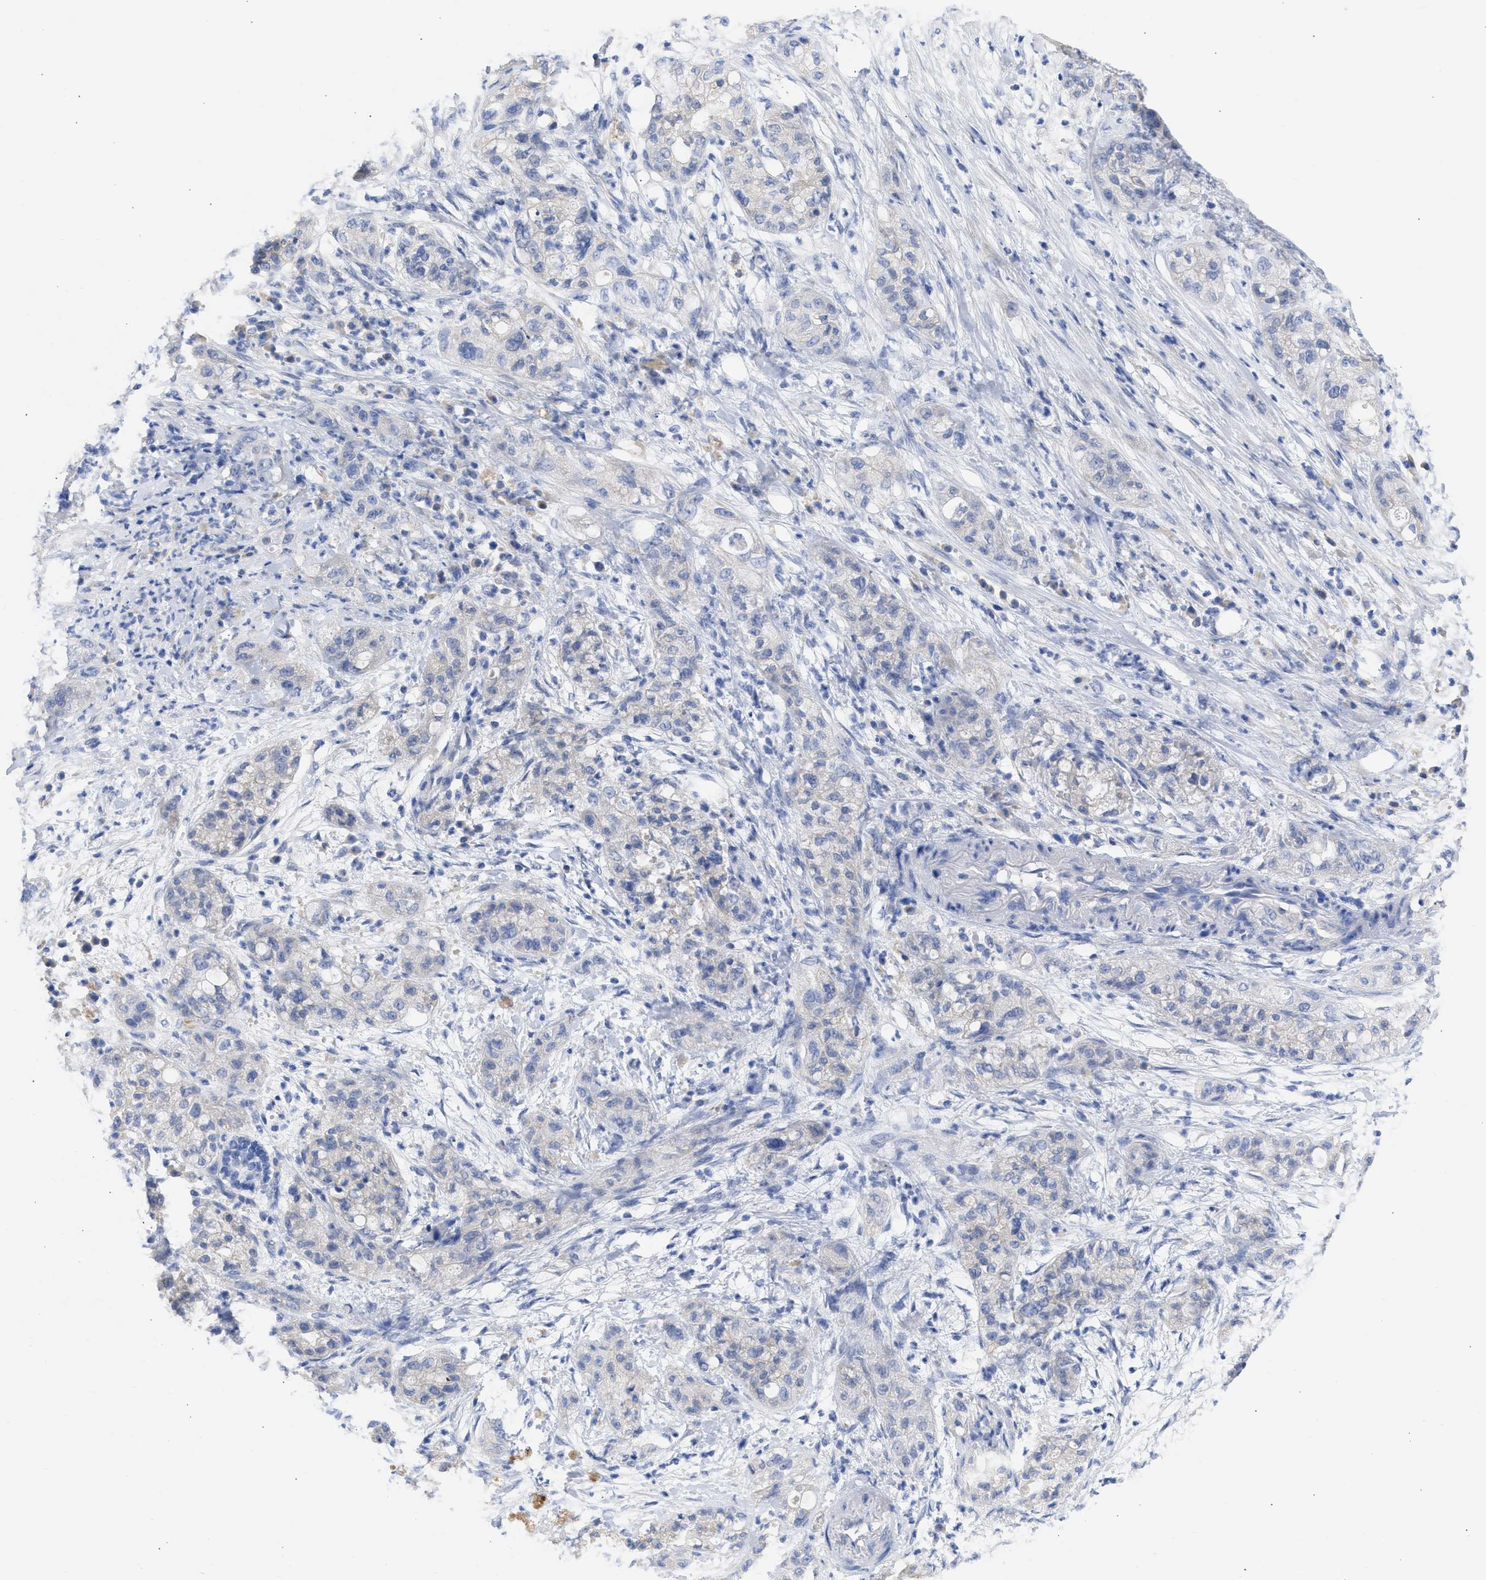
{"staining": {"intensity": "negative", "quantity": "none", "location": "none"}, "tissue": "pancreatic cancer", "cell_type": "Tumor cells", "image_type": "cancer", "snomed": [{"axis": "morphology", "description": "Adenocarcinoma, NOS"}, {"axis": "topography", "description": "Pancreas"}], "caption": "Immunohistochemistry (IHC) of human pancreatic cancer (adenocarcinoma) reveals no expression in tumor cells. Nuclei are stained in blue.", "gene": "RSPH1", "patient": {"sex": "female", "age": 78}}